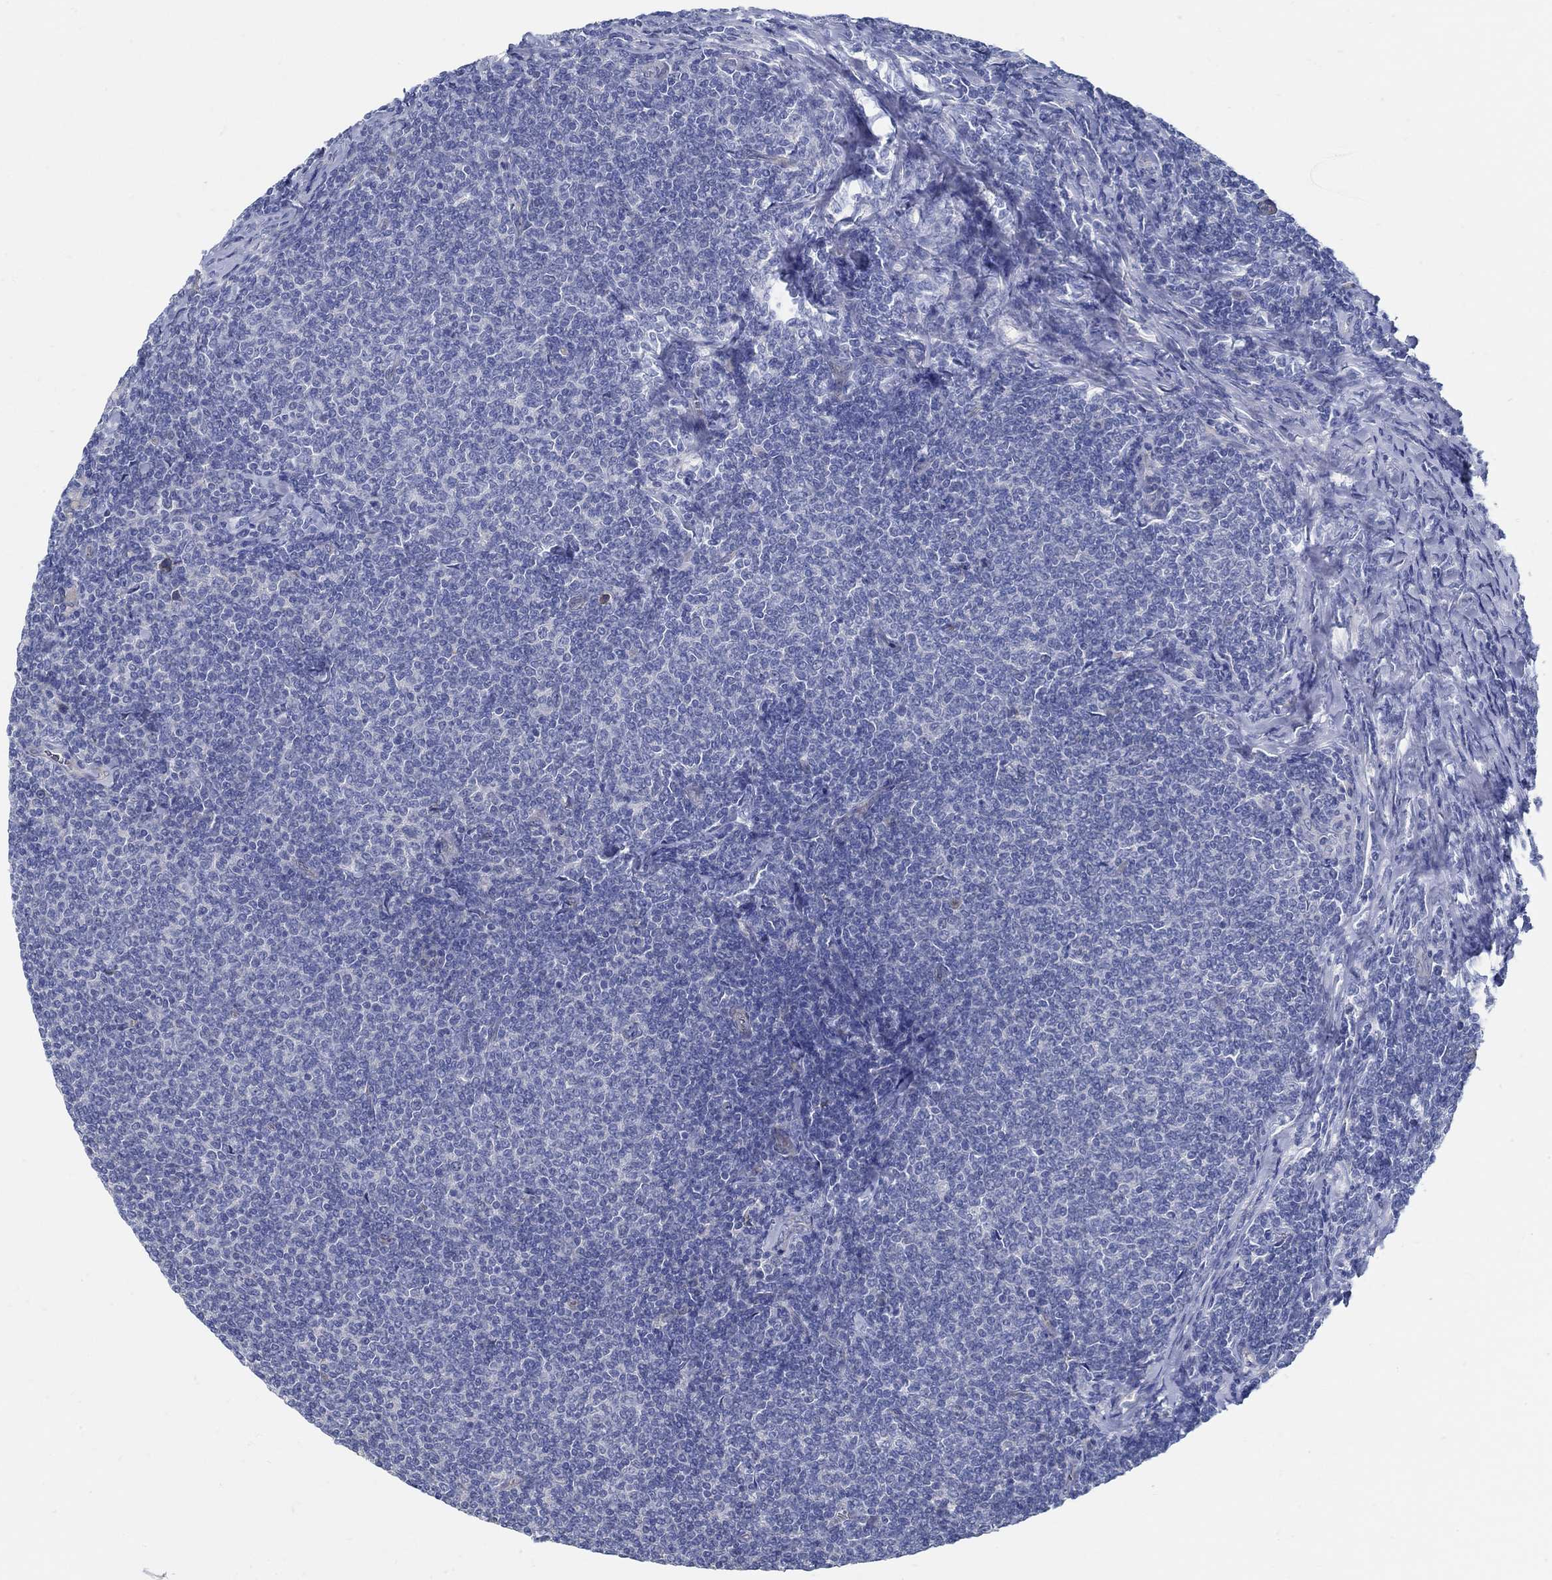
{"staining": {"intensity": "negative", "quantity": "none", "location": "none"}, "tissue": "lymphoma", "cell_type": "Tumor cells", "image_type": "cancer", "snomed": [{"axis": "morphology", "description": "Malignant lymphoma, non-Hodgkin's type, Low grade"}, {"axis": "topography", "description": "Lymph node"}], "caption": "Image shows no significant protein positivity in tumor cells of malignant lymphoma, non-Hodgkin's type (low-grade).", "gene": "C15orf39", "patient": {"sex": "male", "age": 52}}